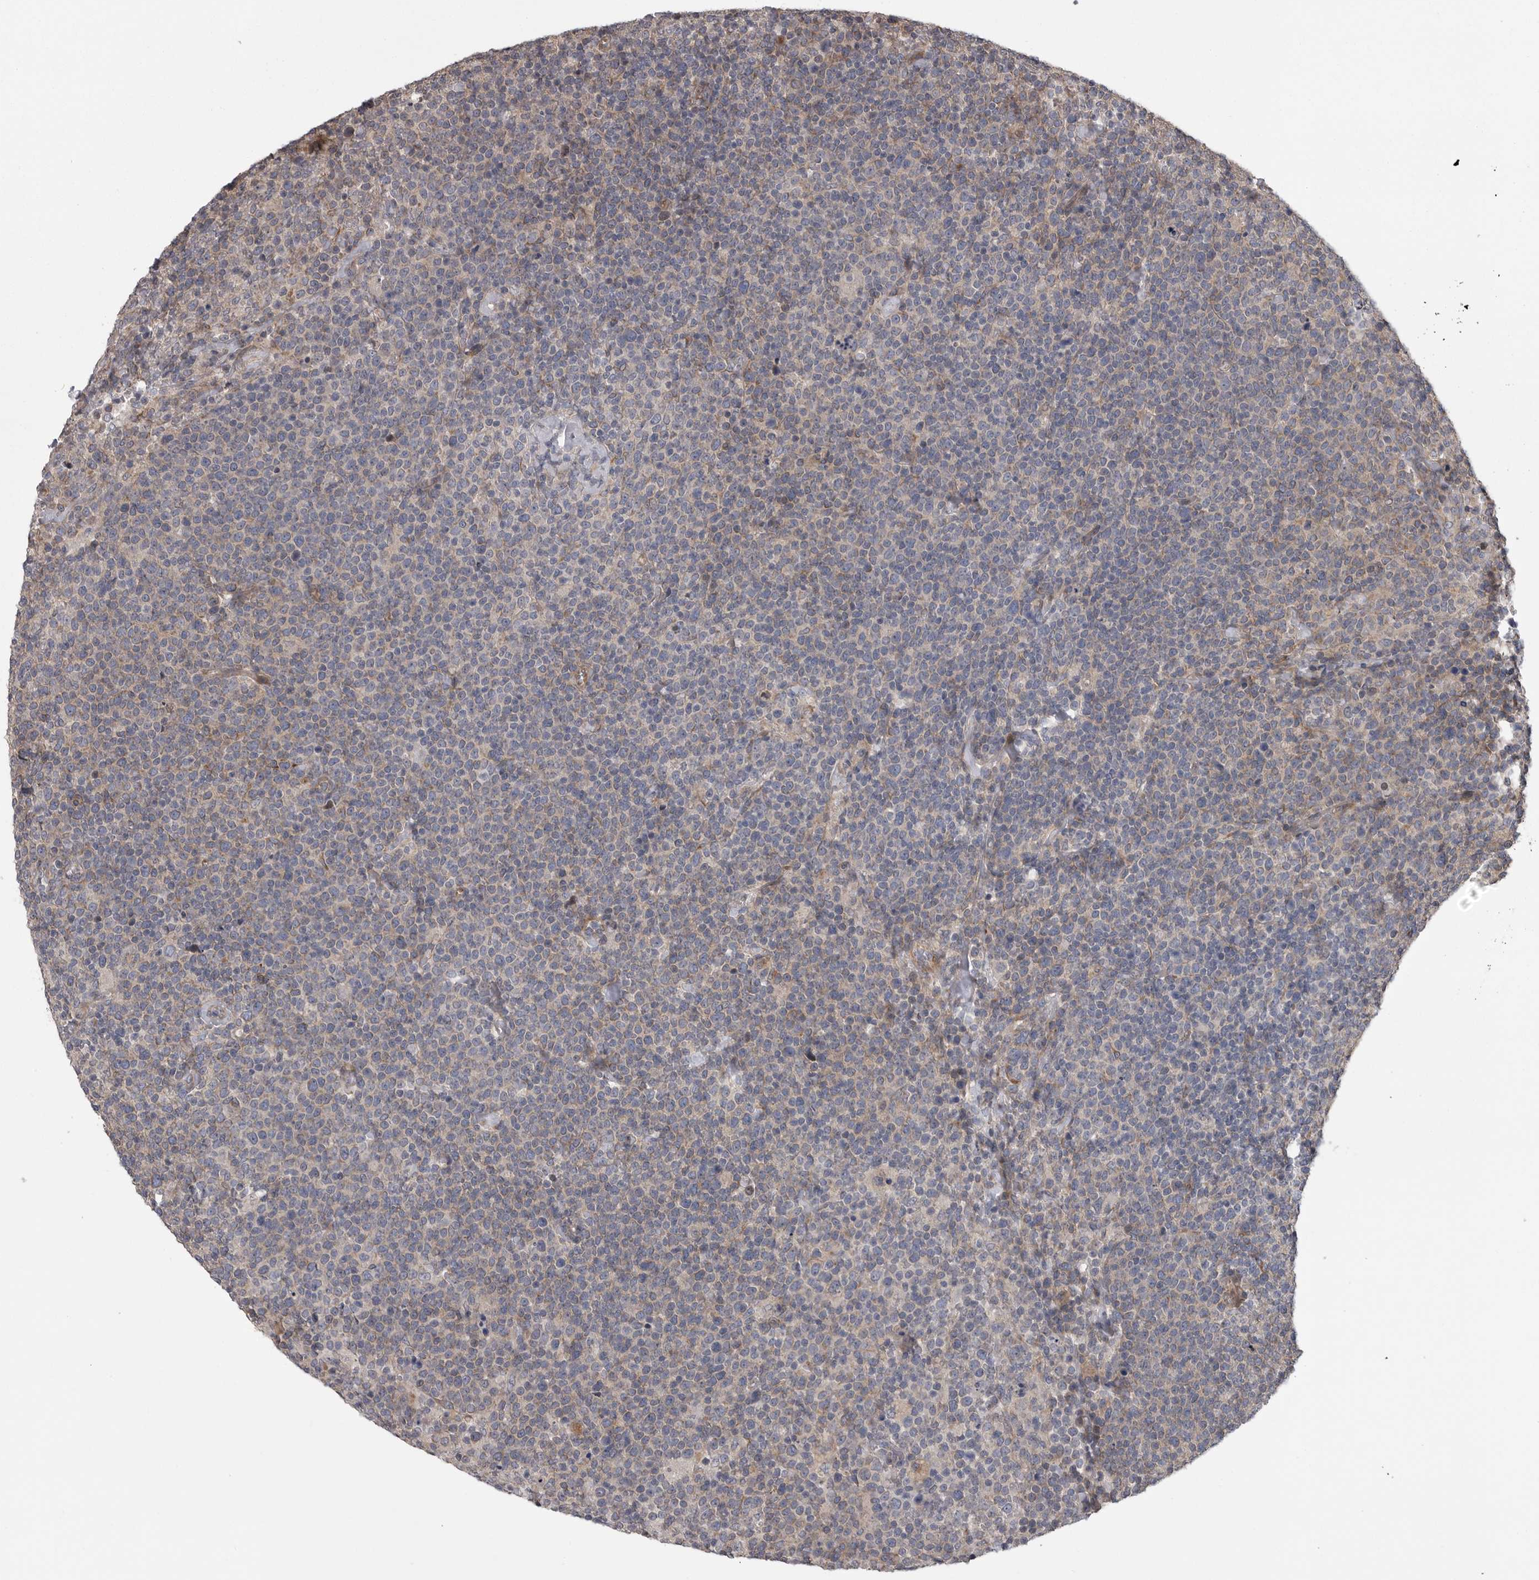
{"staining": {"intensity": "negative", "quantity": "none", "location": "none"}, "tissue": "lymphoma", "cell_type": "Tumor cells", "image_type": "cancer", "snomed": [{"axis": "morphology", "description": "Malignant lymphoma, non-Hodgkin's type, High grade"}, {"axis": "topography", "description": "Lymph node"}], "caption": "DAB immunohistochemical staining of lymphoma displays no significant positivity in tumor cells. (DAB immunohistochemistry (IHC) with hematoxylin counter stain).", "gene": "ZNRF1", "patient": {"sex": "male", "age": 61}}